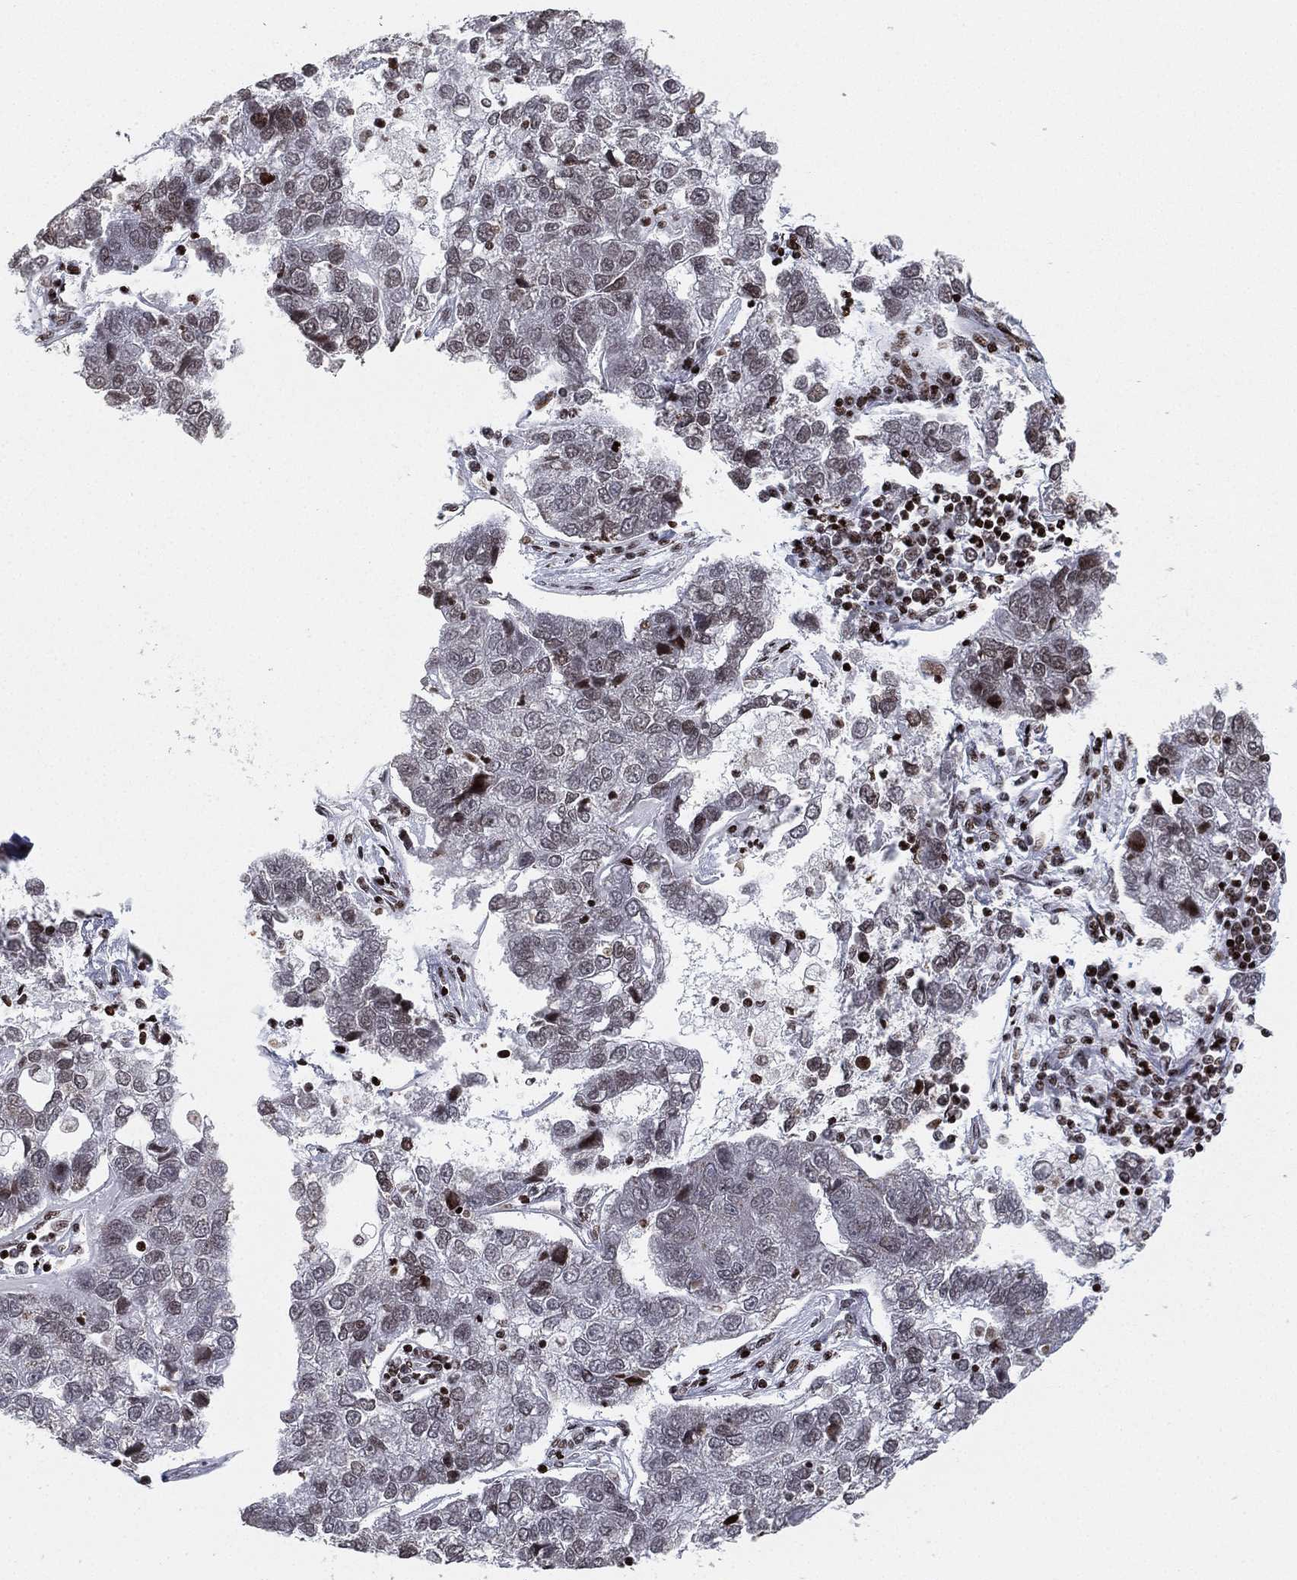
{"staining": {"intensity": "negative", "quantity": "none", "location": "none"}, "tissue": "pancreatic cancer", "cell_type": "Tumor cells", "image_type": "cancer", "snomed": [{"axis": "morphology", "description": "Adenocarcinoma, NOS"}, {"axis": "topography", "description": "Pancreas"}], "caption": "Tumor cells show no significant positivity in pancreatic cancer (adenocarcinoma).", "gene": "MFSD14A", "patient": {"sex": "female", "age": 61}}